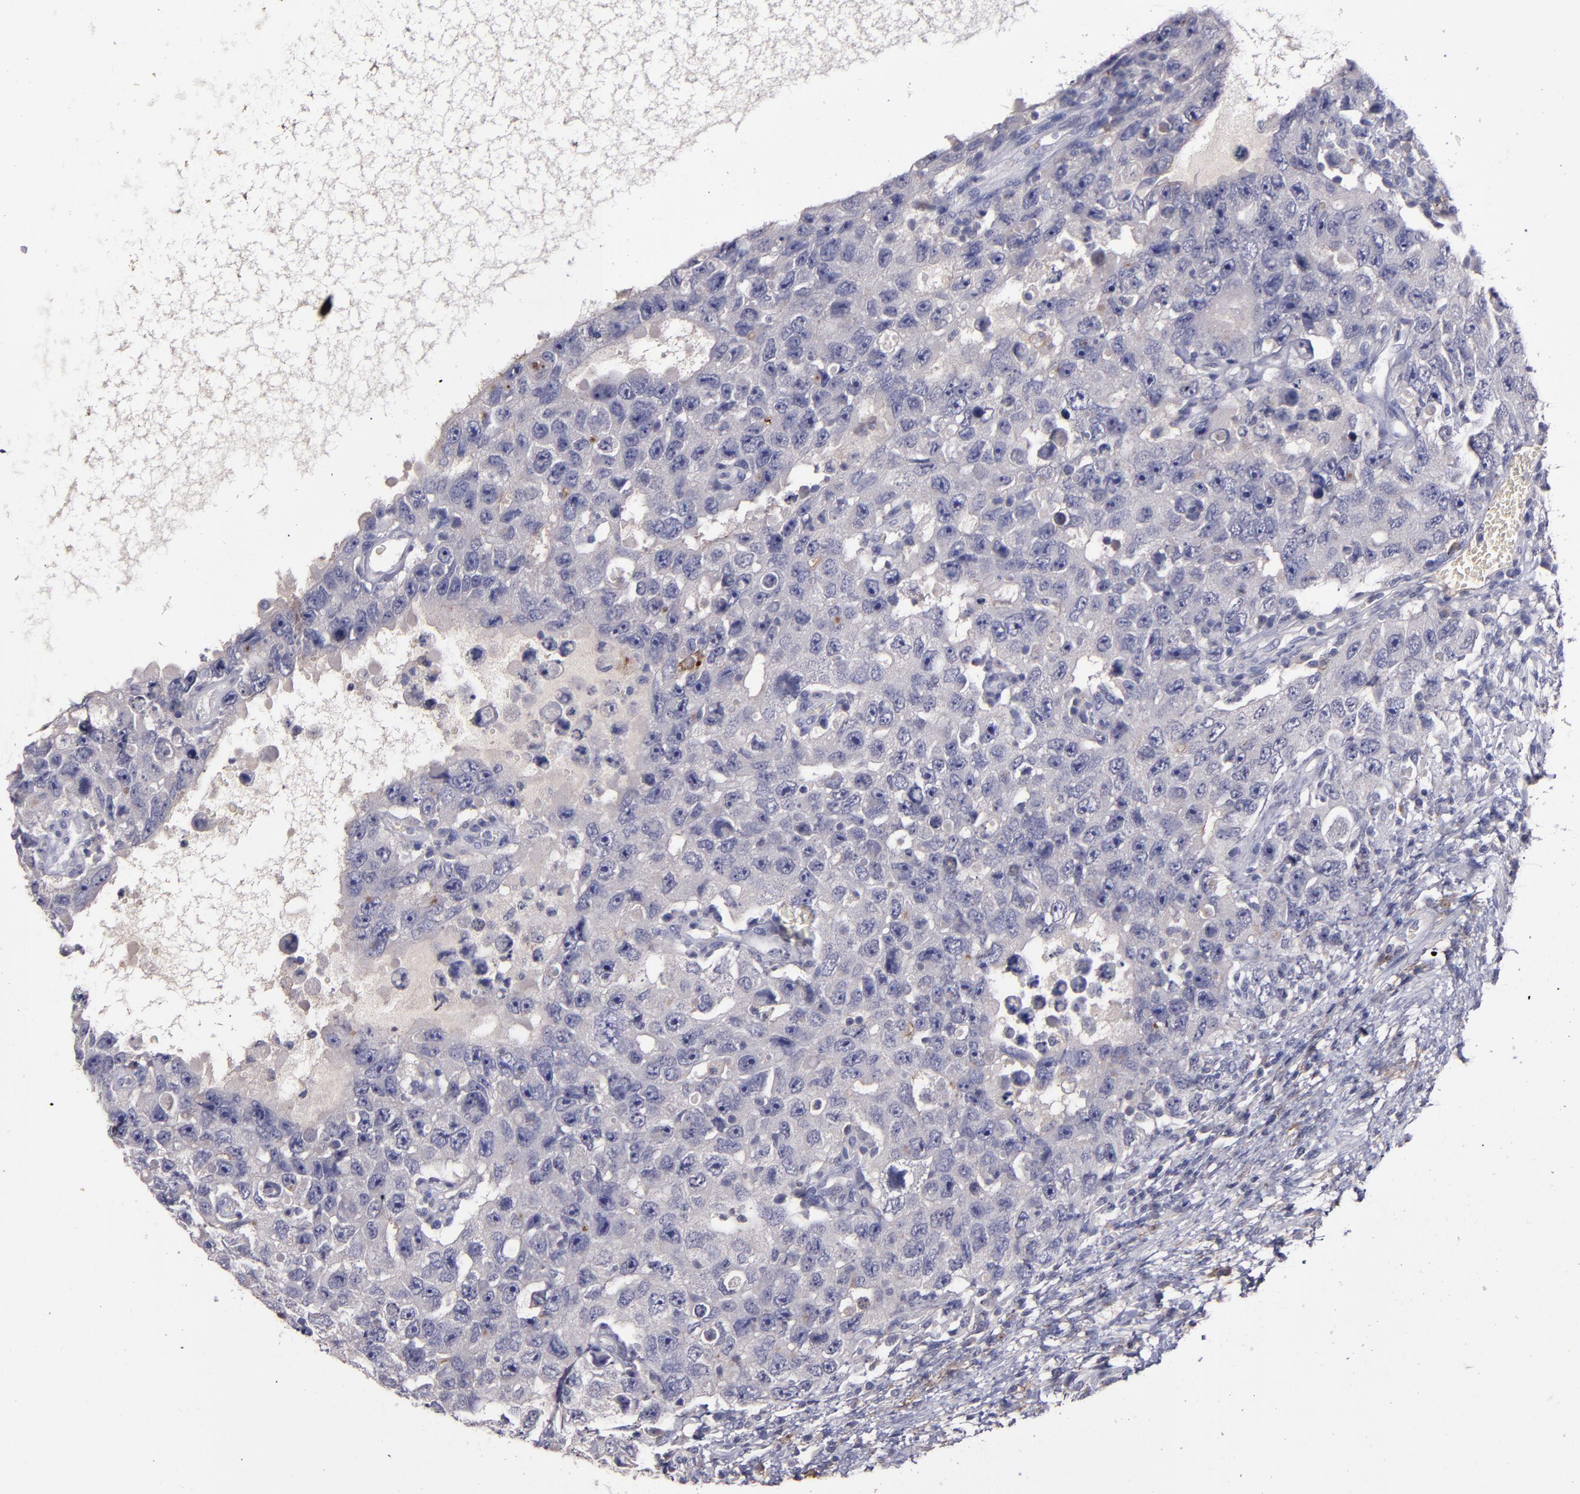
{"staining": {"intensity": "moderate", "quantity": "<25%", "location": "cytoplasmic/membranous"}, "tissue": "testis cancer", "cell_type": "Tumor cells", "image_type": "cancer", "snomed": [{"axis": "morphology", "description": "Carcinoma, Embryonal, NOS"}, {"axis": "topography", "description": "Testis"}], "caption": "Moderate cytoplasmic/membranous protein expression is identified in approximately <25% of tumor cells in testis cancer (embryonal carcinoma).", "gene": "MFGE8", "patient": {"sex": "male", "age": 26}}